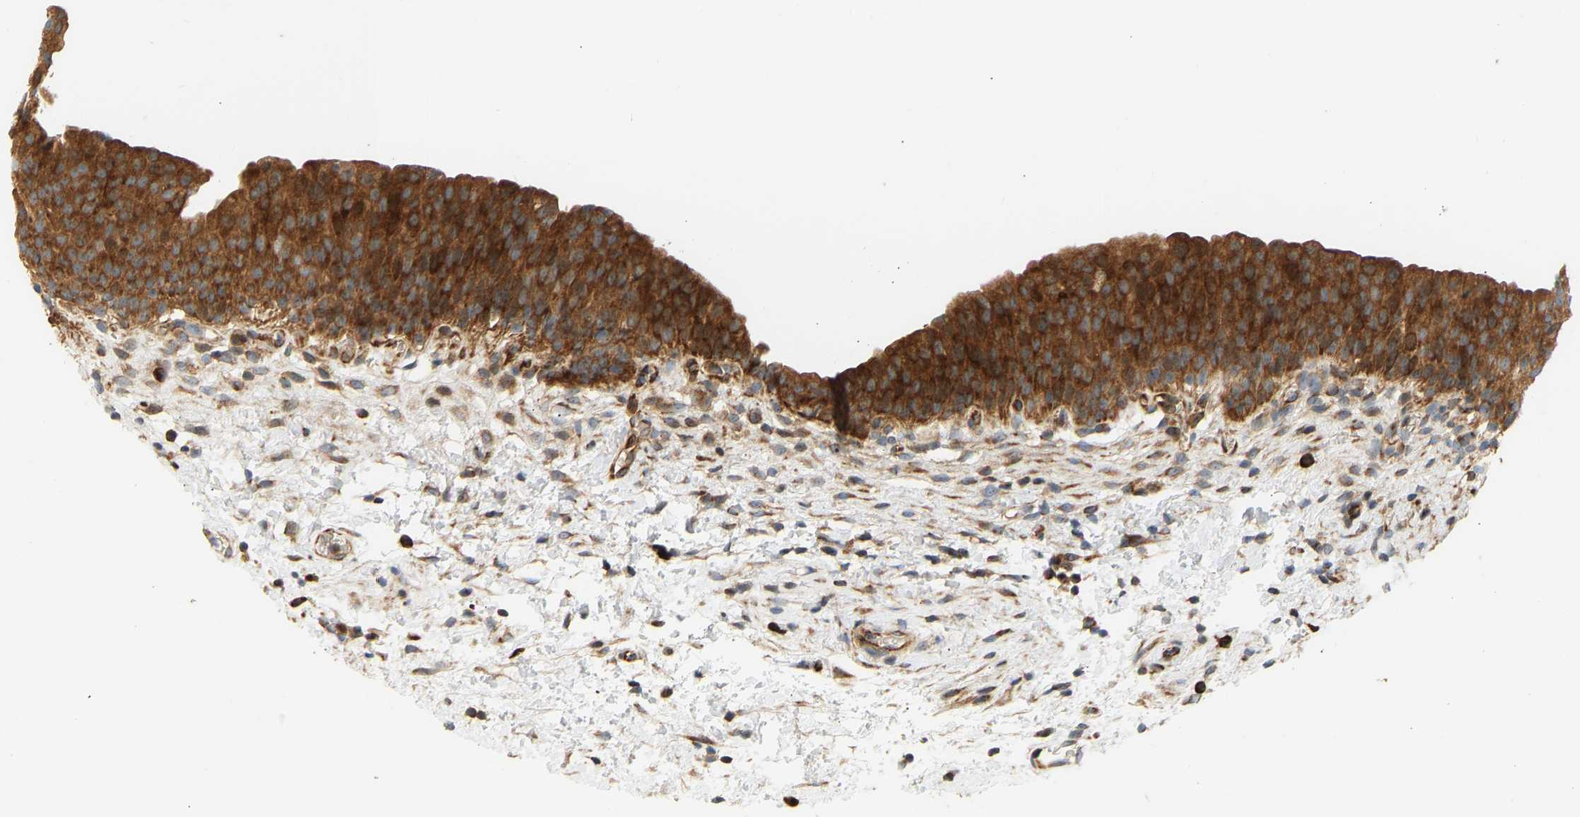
{"staining": {"intensity": "strong", "quantity": ">75%", "location": "cytoplasmic/membranous"}, "tissue": "urinary bladder", "cell_type": "Urothelial cells", "image_type": "normal", "snomed": [{"axis": "morphology", "description": "Normal tissue, NOS"}, {"axis": "topography", "description": "Urinary bladder"}], "caption": "Immunohistochemical staining of normal human urinary bladder displays strong cytoplasmic/membranous protein staining in approximately >75% of urothelial cells.", "gene": "RPS14", "patient": {"sex": "male", "age": 37}}